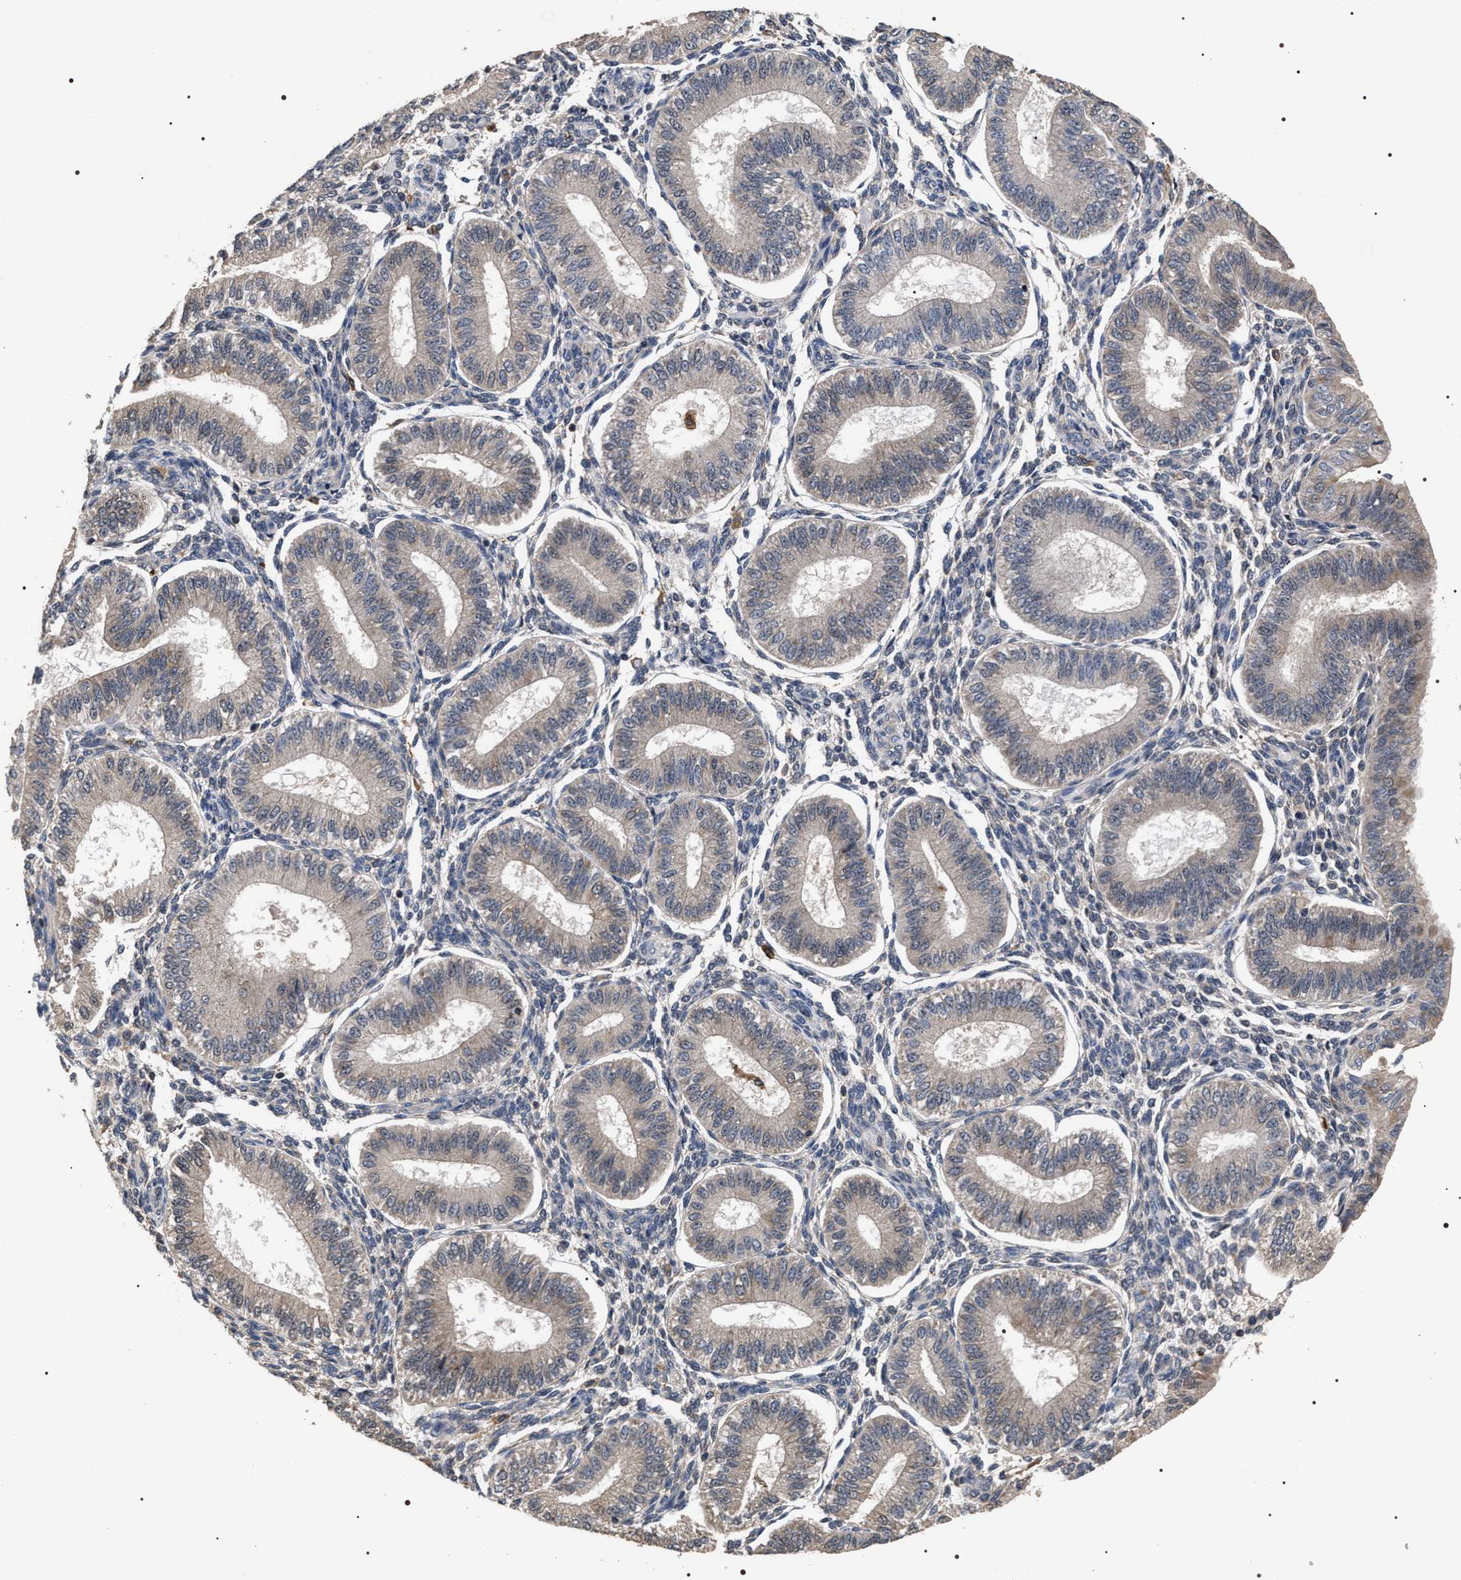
{"staining": {"intensity": "moderate", "quantity": "25%-75%", "location": "cytoplasmic/membranous"}, "tissue": "endometrium", "cell_type": "Cells in endometrial stroma", "image_type": "normal", "snomed": [{"axis": "morphology", "description": "Normal tissue, NOS"}, {"axis": "topography", "description": "Endometrium"}], "caption": "Moderate cytoplasmic/membranous positivity is seen in about 25%-75% of cells in endometrial stroma in unremarkable endometrium.", "gene": "UPF3A", "patient": {"sex": "female", "age": 39}}